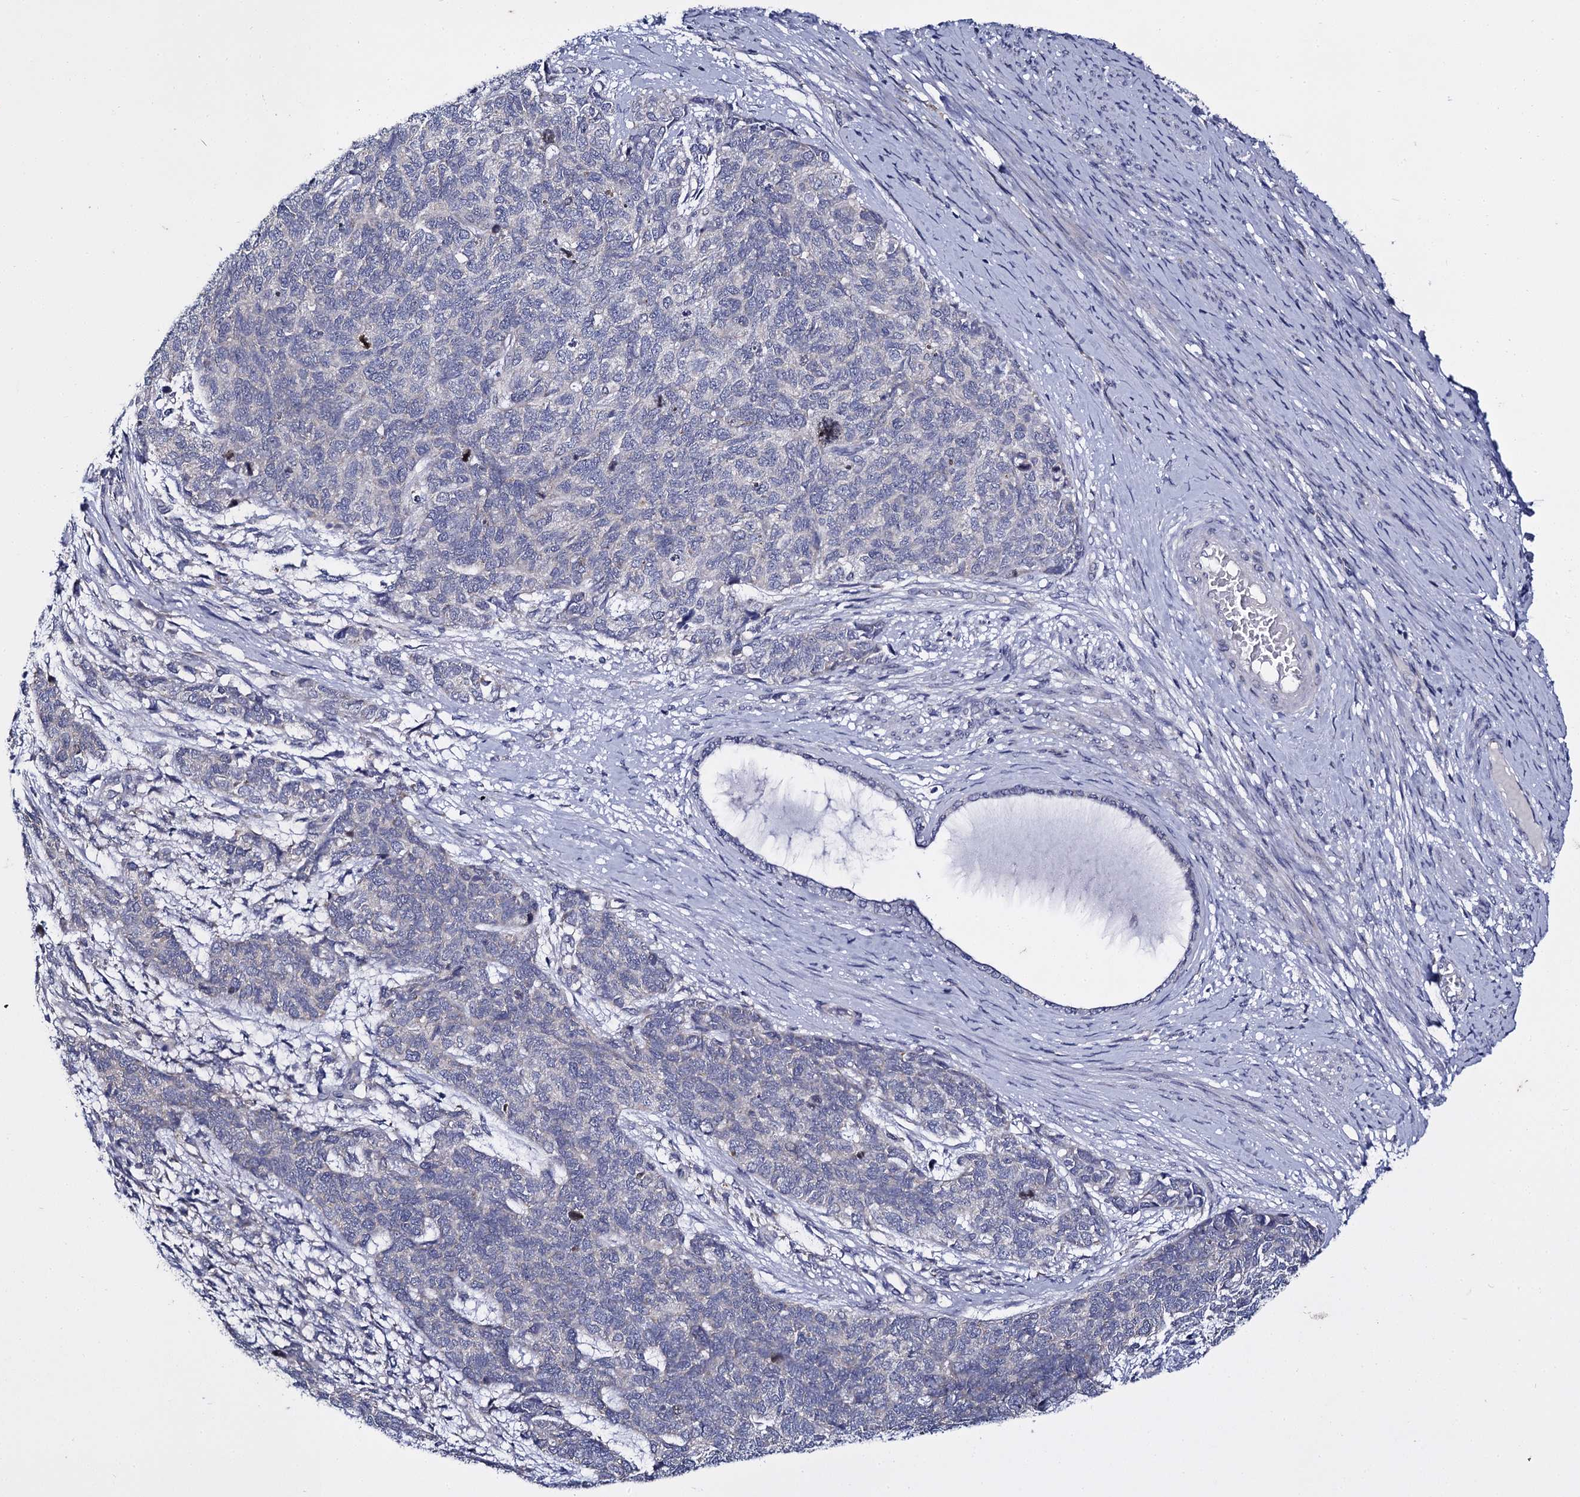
{"staining": {"intensity": "negative", "quantity": "none", "location": "none"}, "tissue": "cervical cancer", "cell_type": "Tumor cells", "image_type": "cancer", "snomed": [{"axis": "morphology", "description": "Squamous cell carcinoma, NOS"}, {"axis": "topography", "description": "Cervix"}], "caption": "Immunohistochemistry (IHC) of cervical cancer demonstrates no positivity in tumor cells.", "gene": "PANX2", "patient": {"sex": "female", "age": 63}}